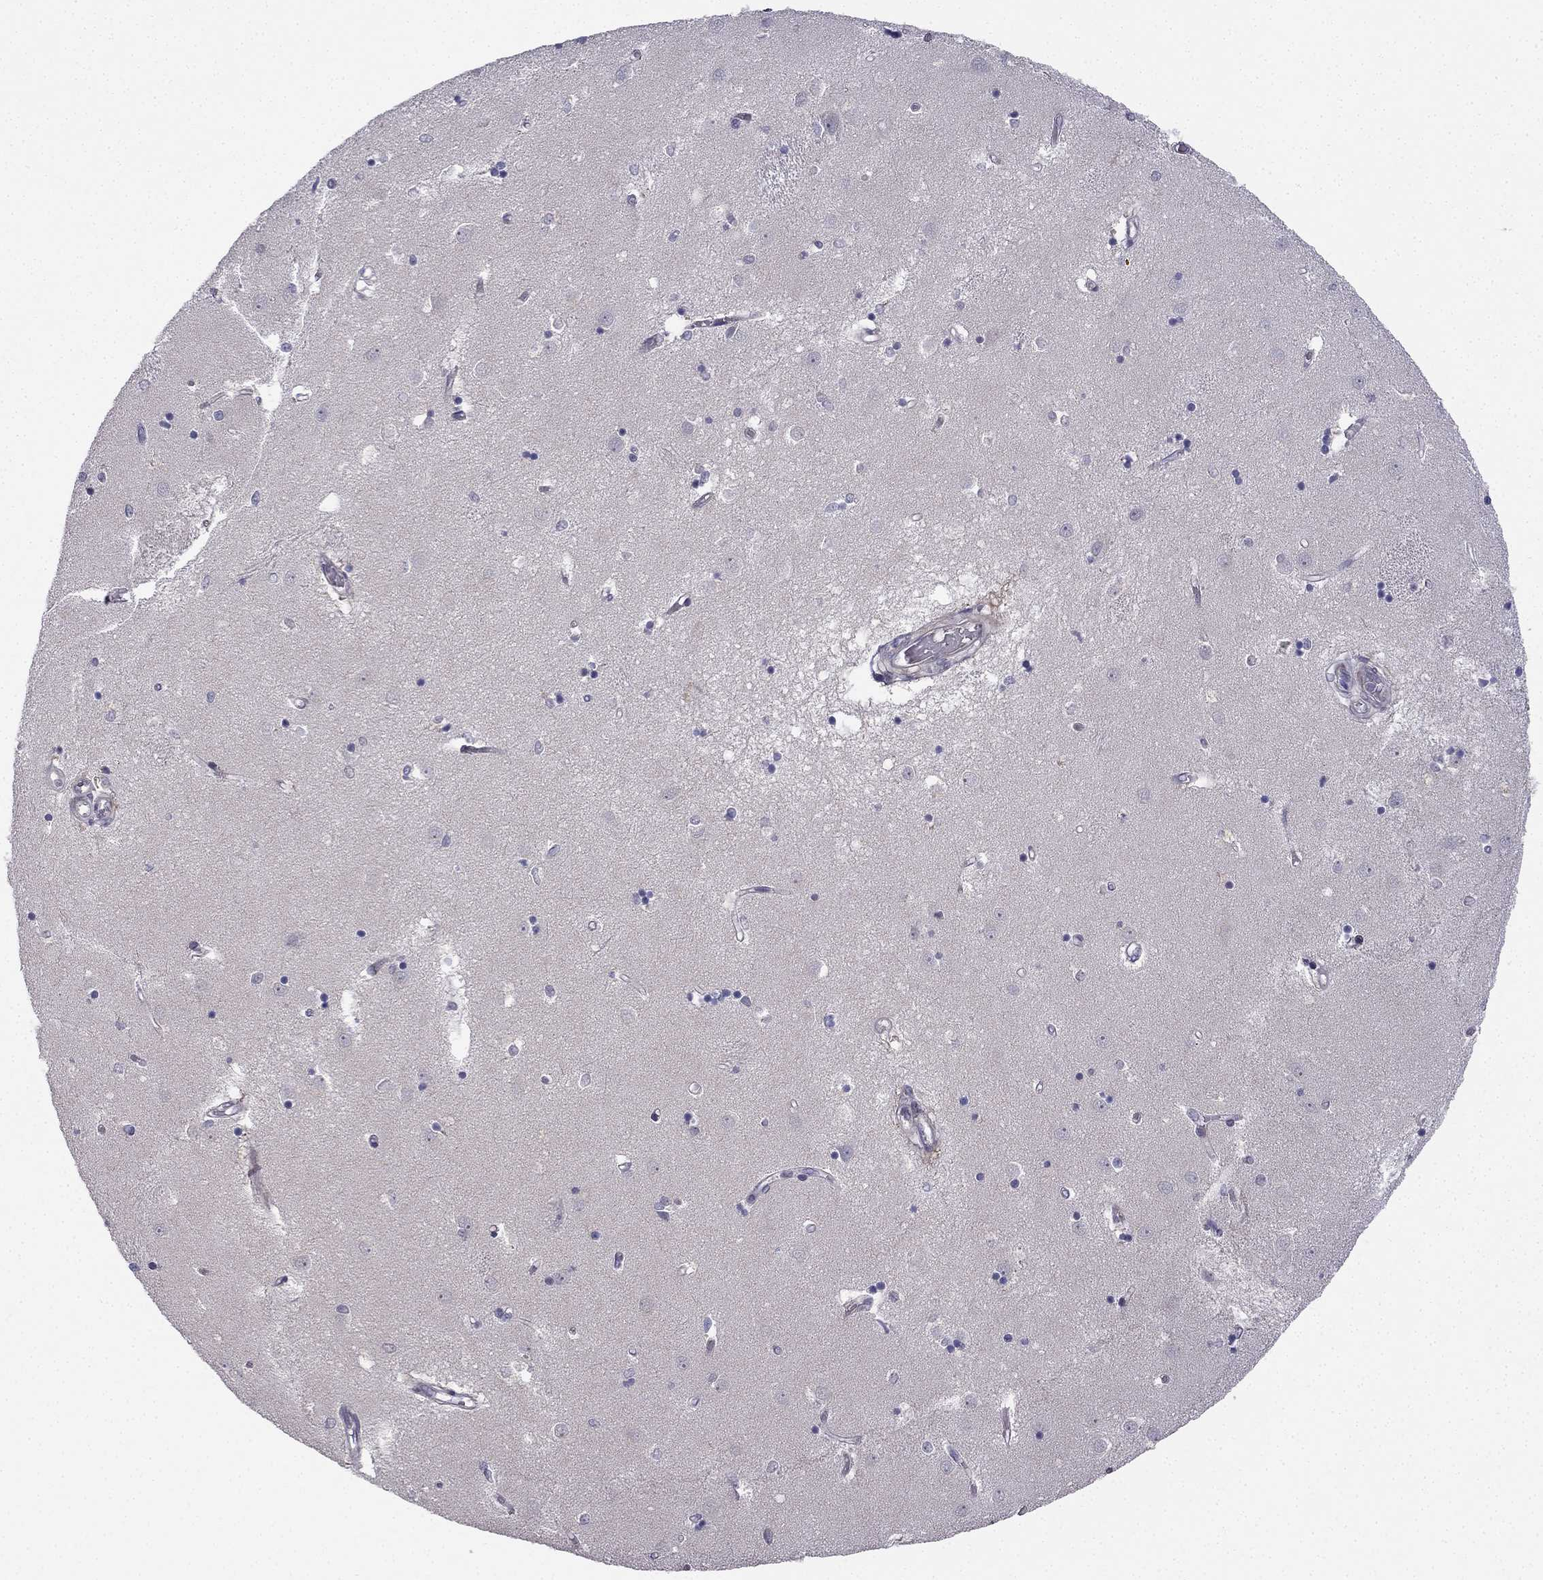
{"staining": {"intensity": "negative", "quantity": "none", "location": "none"}, "tissue": "caudate", "cell_type": "Glial cells", "image_type": "normal", "snomed": [{"axis": "morphology", "description": "Normal tissue, NOS"}, {"axis": "topography", "description": "Lateral ventricle wall"}], "caption": "Glial cells show no significant expression in benign caudate.", "gene": "CHST8", "patient": {"sex": "male", "age": 54}}